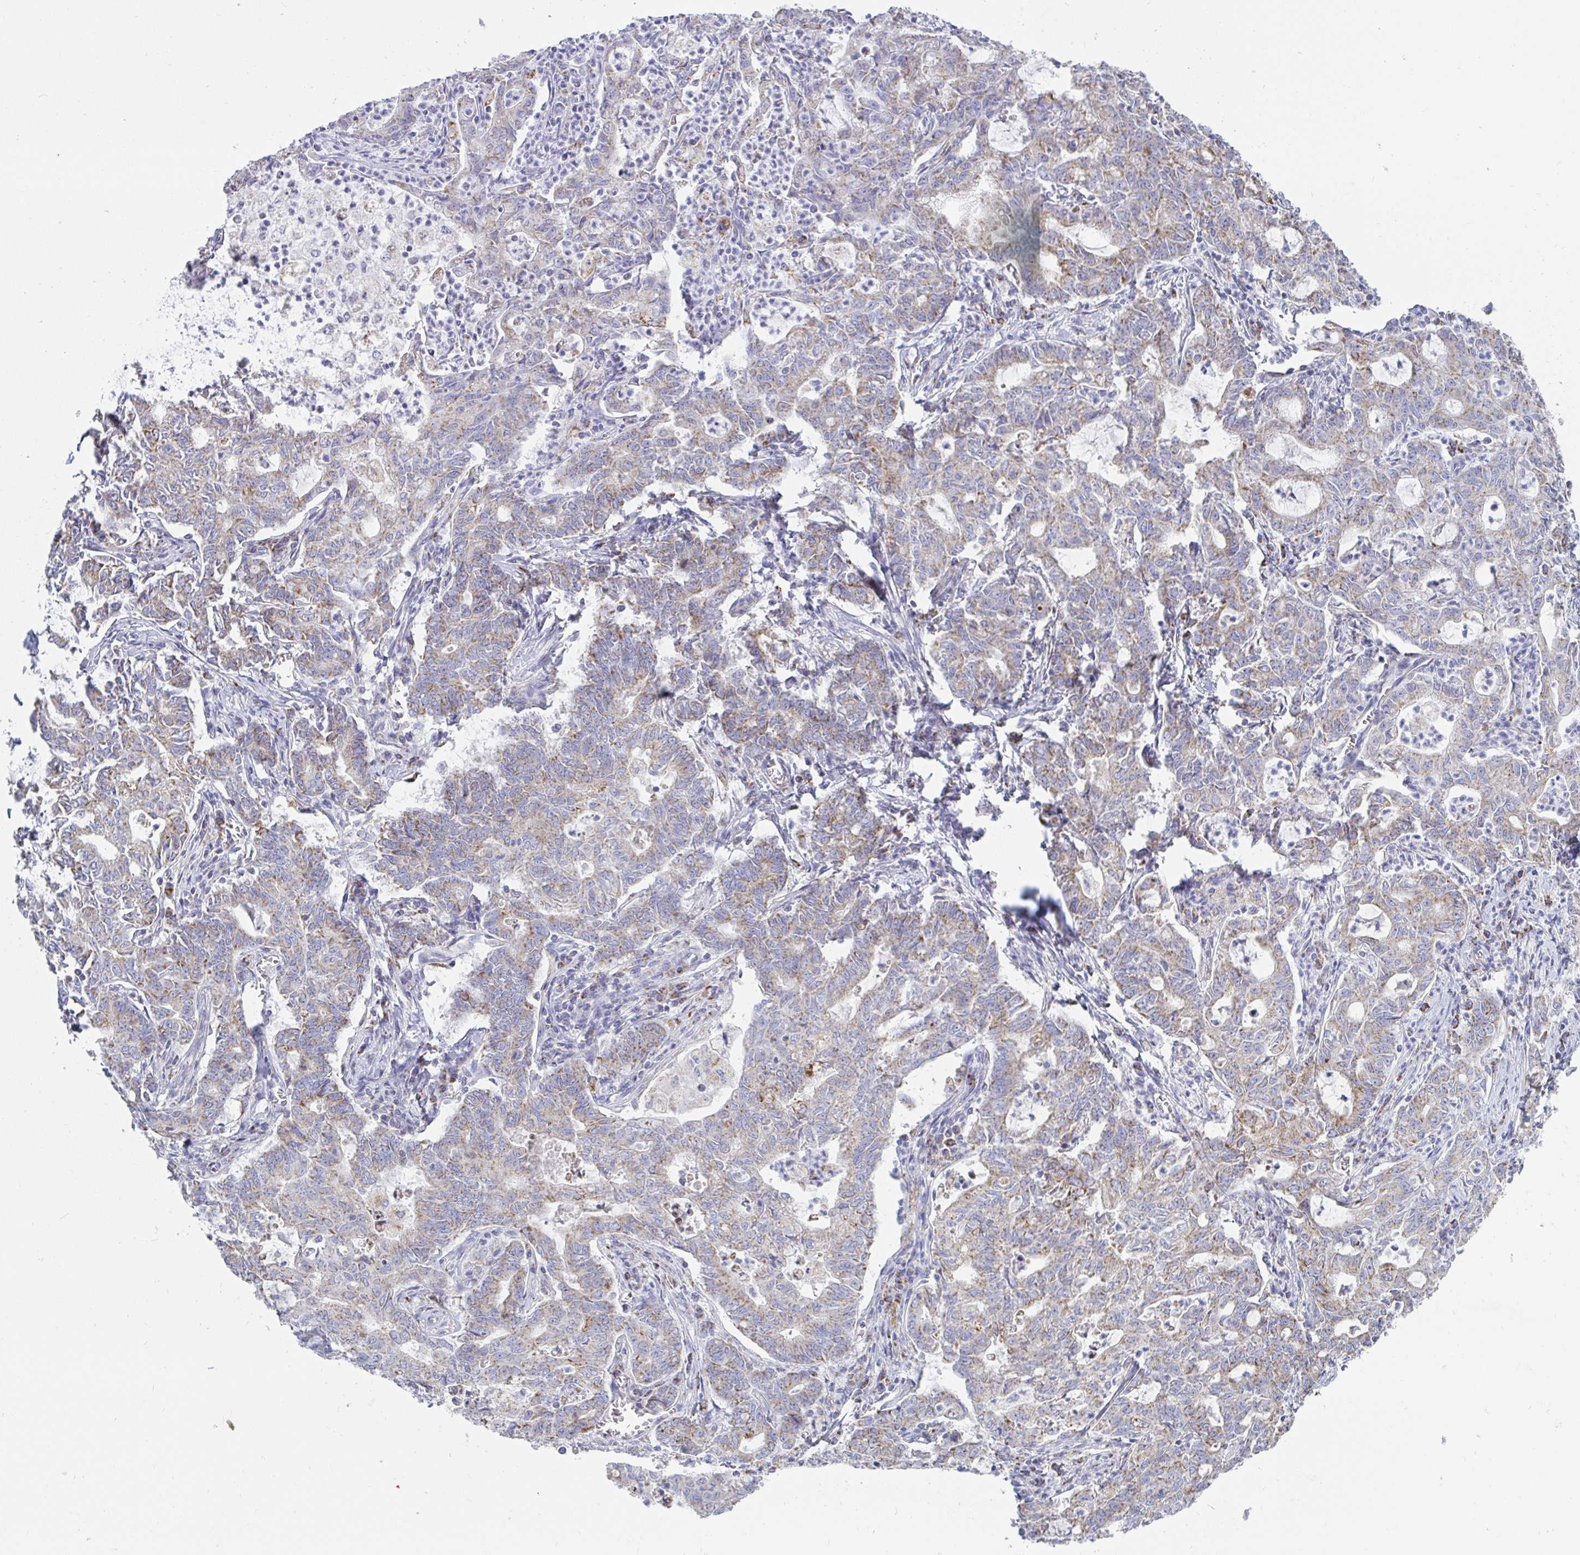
{"staining": {"intensity": "weak", "quantity": ">75%", "location": "cytoplasmic/membranous"}, "tissue": "stomach cancer", "cell_type": "Tumor cells", "image_type": "cancer", "snomed": [{"axis": "morphology", "description": "Adenocarcinoma, NOS"}, {"axis": "topography", "description": "Stomach, upper"}], "caption": "An image of stomach cancer (adenocarcinoma) stained for a protein displays weak cytoplasmic/membranous brown staining in tumor cells.", "gene": "AIFM1", "patient": {"sex": "female", "age": 79}}